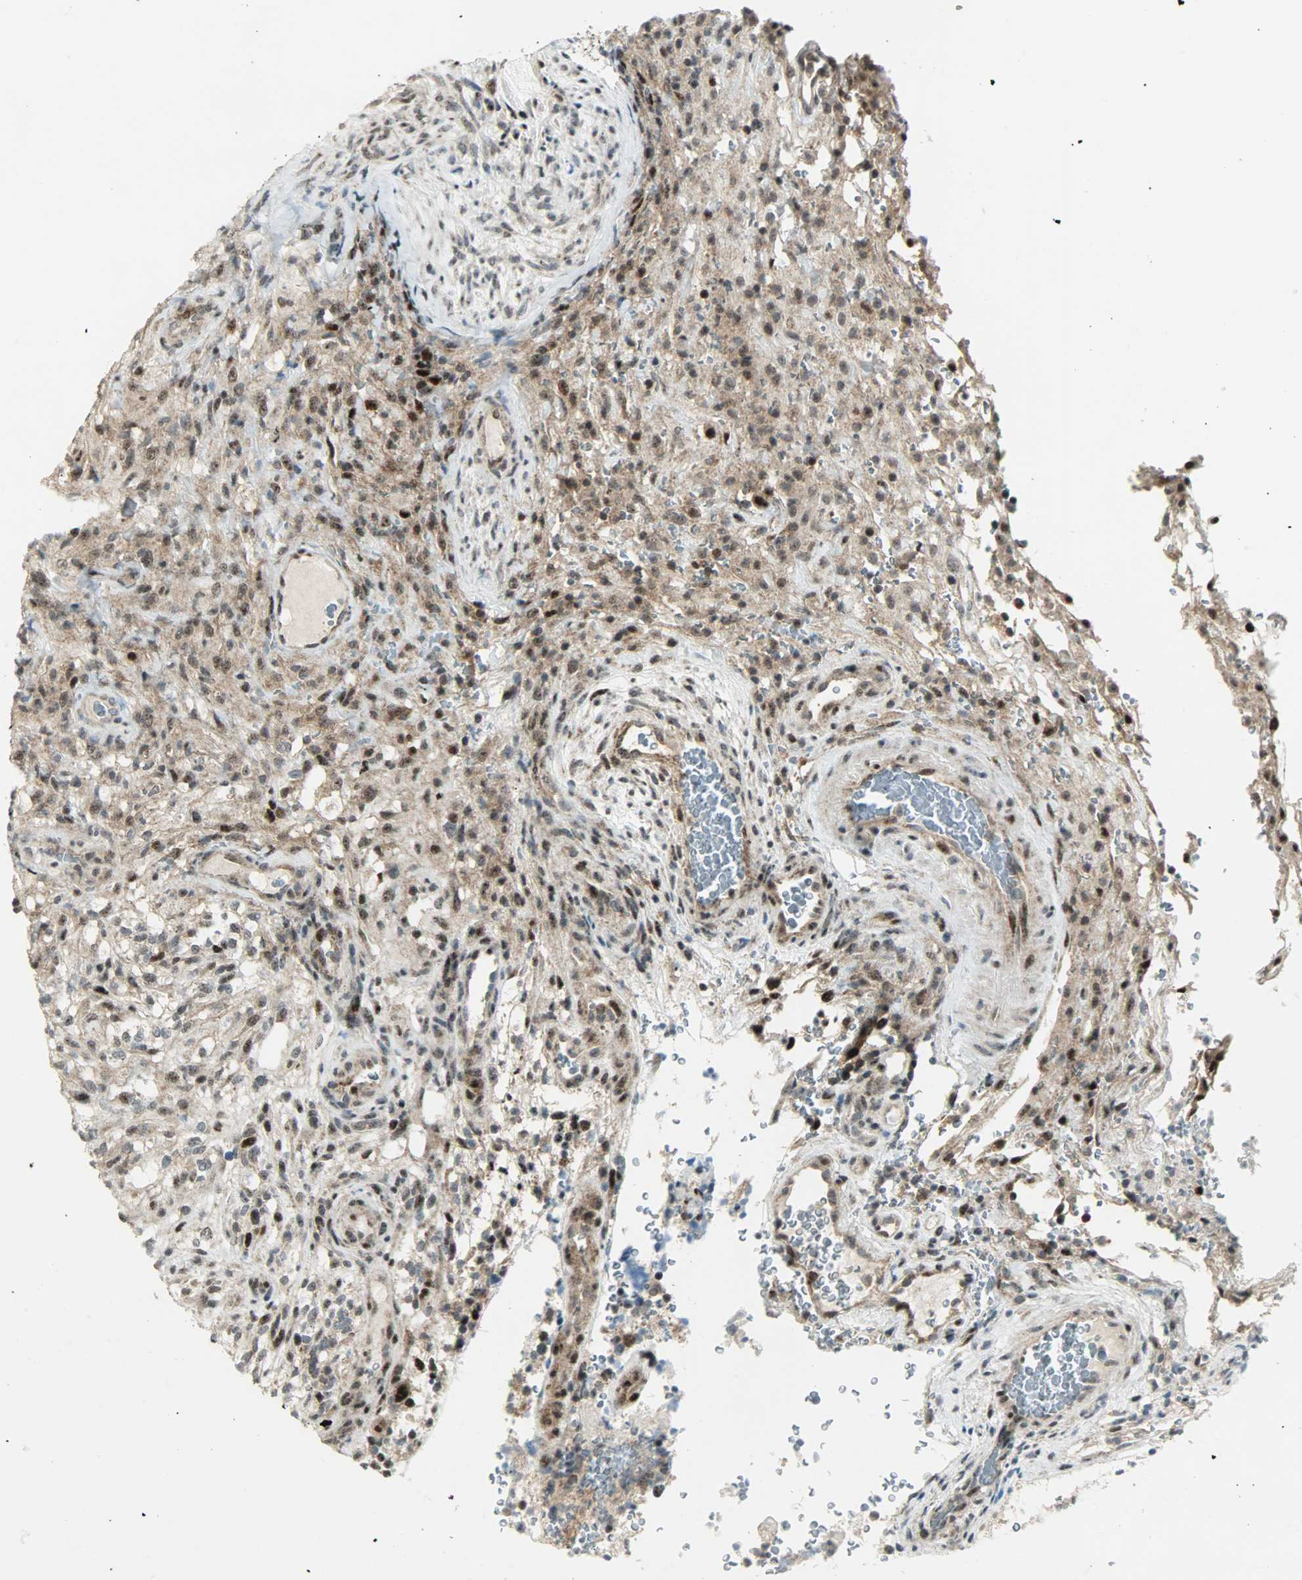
{"staining": {"intensity": "moderate", "quantity": ">75%", "location": "nuclear"}, "tissue": "glioma", "cell_type": "Tumor cells", "image_type": "cancer", "snomed": [{"axis": "morphology", "description": "Normal tissue, NOS"}, {"axis": "morphology", "description": "Glioma, malignant, High grade"}, {"axis": "topography", "description": "Cerebral cortex"}], "caption": "DAB immunohistochemical staining of human glioma demonstrates moderate nuclear protein staining in approximately >75% of tumor cells.", "gene": "IL15", "patient": {"sex": "male", "age": 75}}